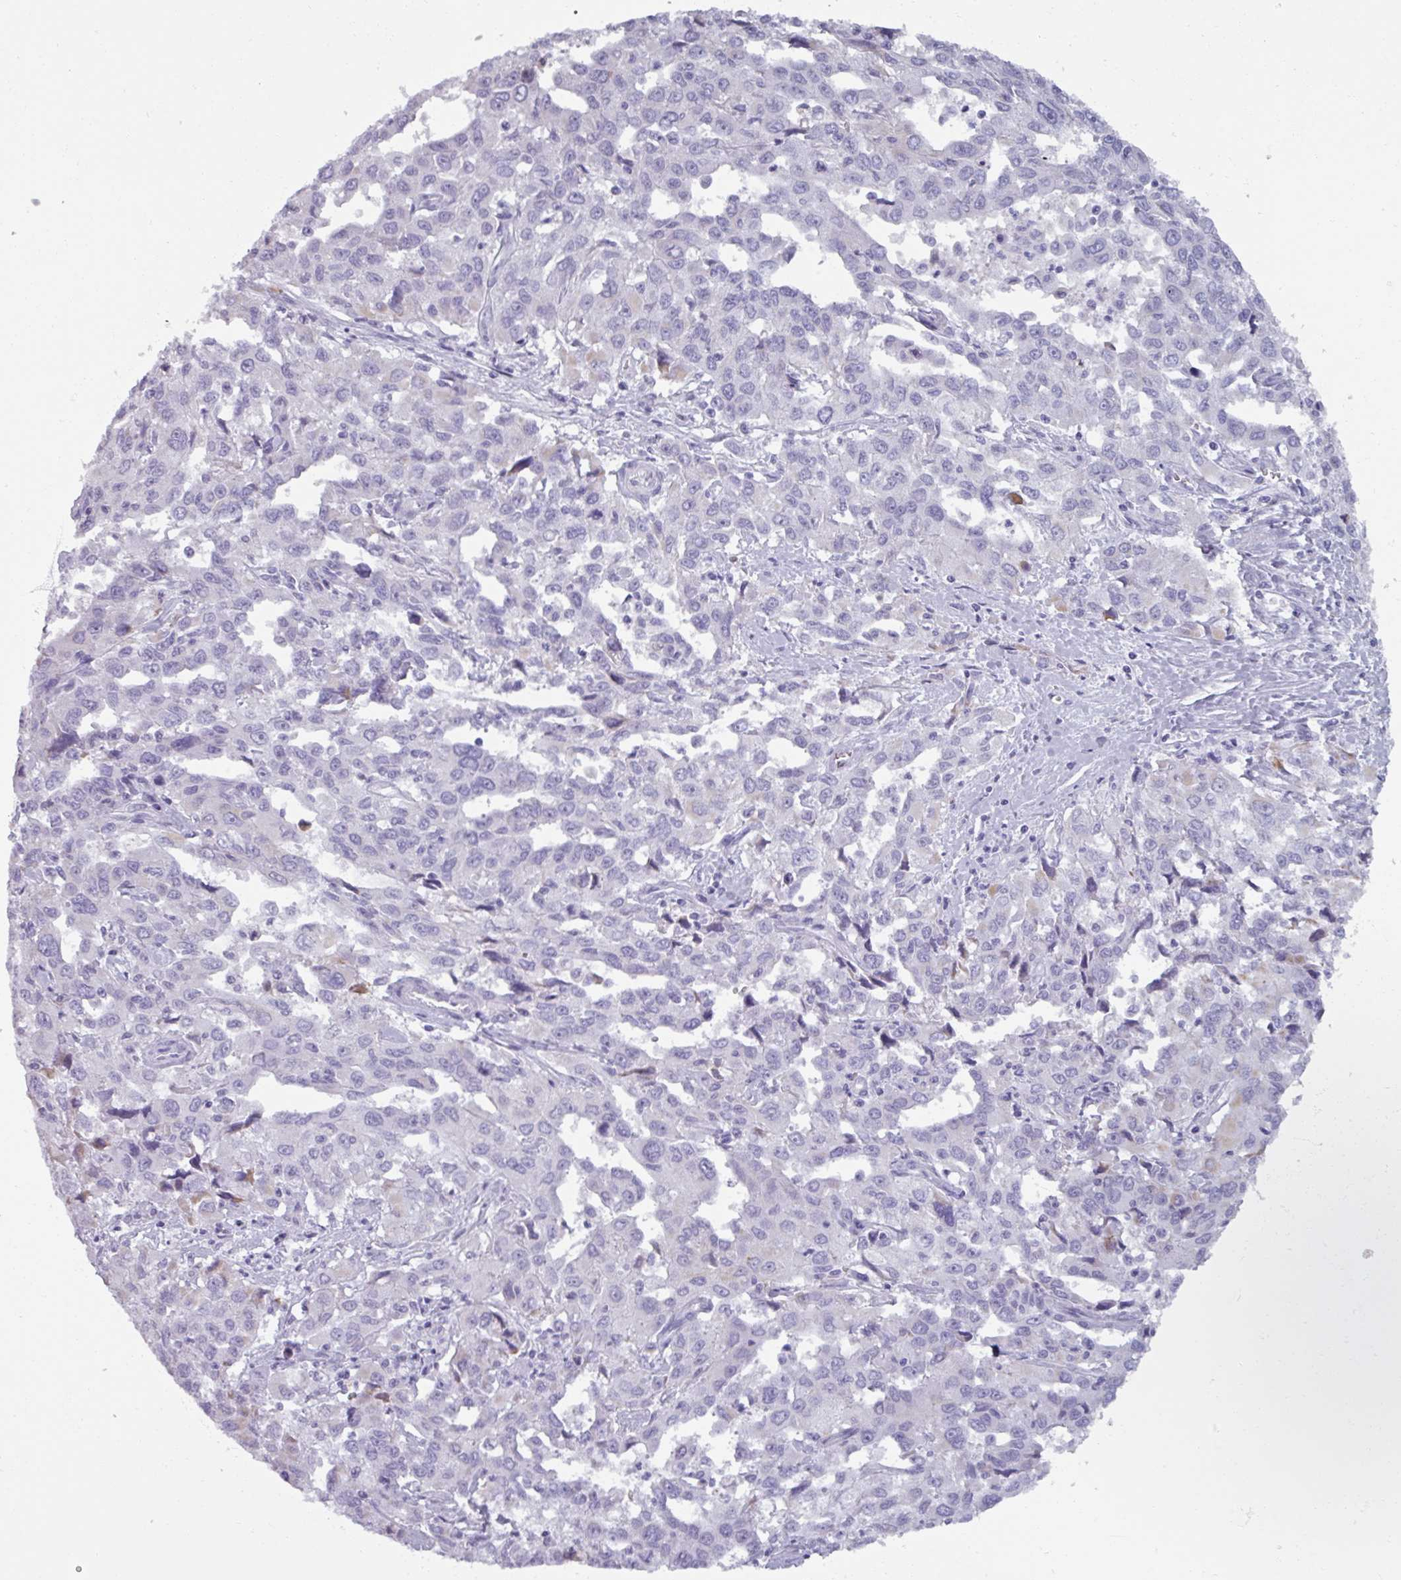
{"staining": {"intensity": "negative", "quantity": "none", "location": "none"}, "tissue": "liver cancer", "cell_type": "Tumor cells", "image_type": "cancer", "snomed": [{"axis": "morphology", "description": "Carcinoma, Hepatocellular, NOS"}, {"axis": "topography", "description": "Liver"}], "caption": "Tumor cells are negative for brown protein staining in liver cancer (hepatocellular carcinoma). (DAB (3,3'-diaminobenzidine) immunohistochemistry (IHC) with hematoxylin counter stain).", "gene": "SPESP1", "patient": {"sex": "male", "age": 63}}